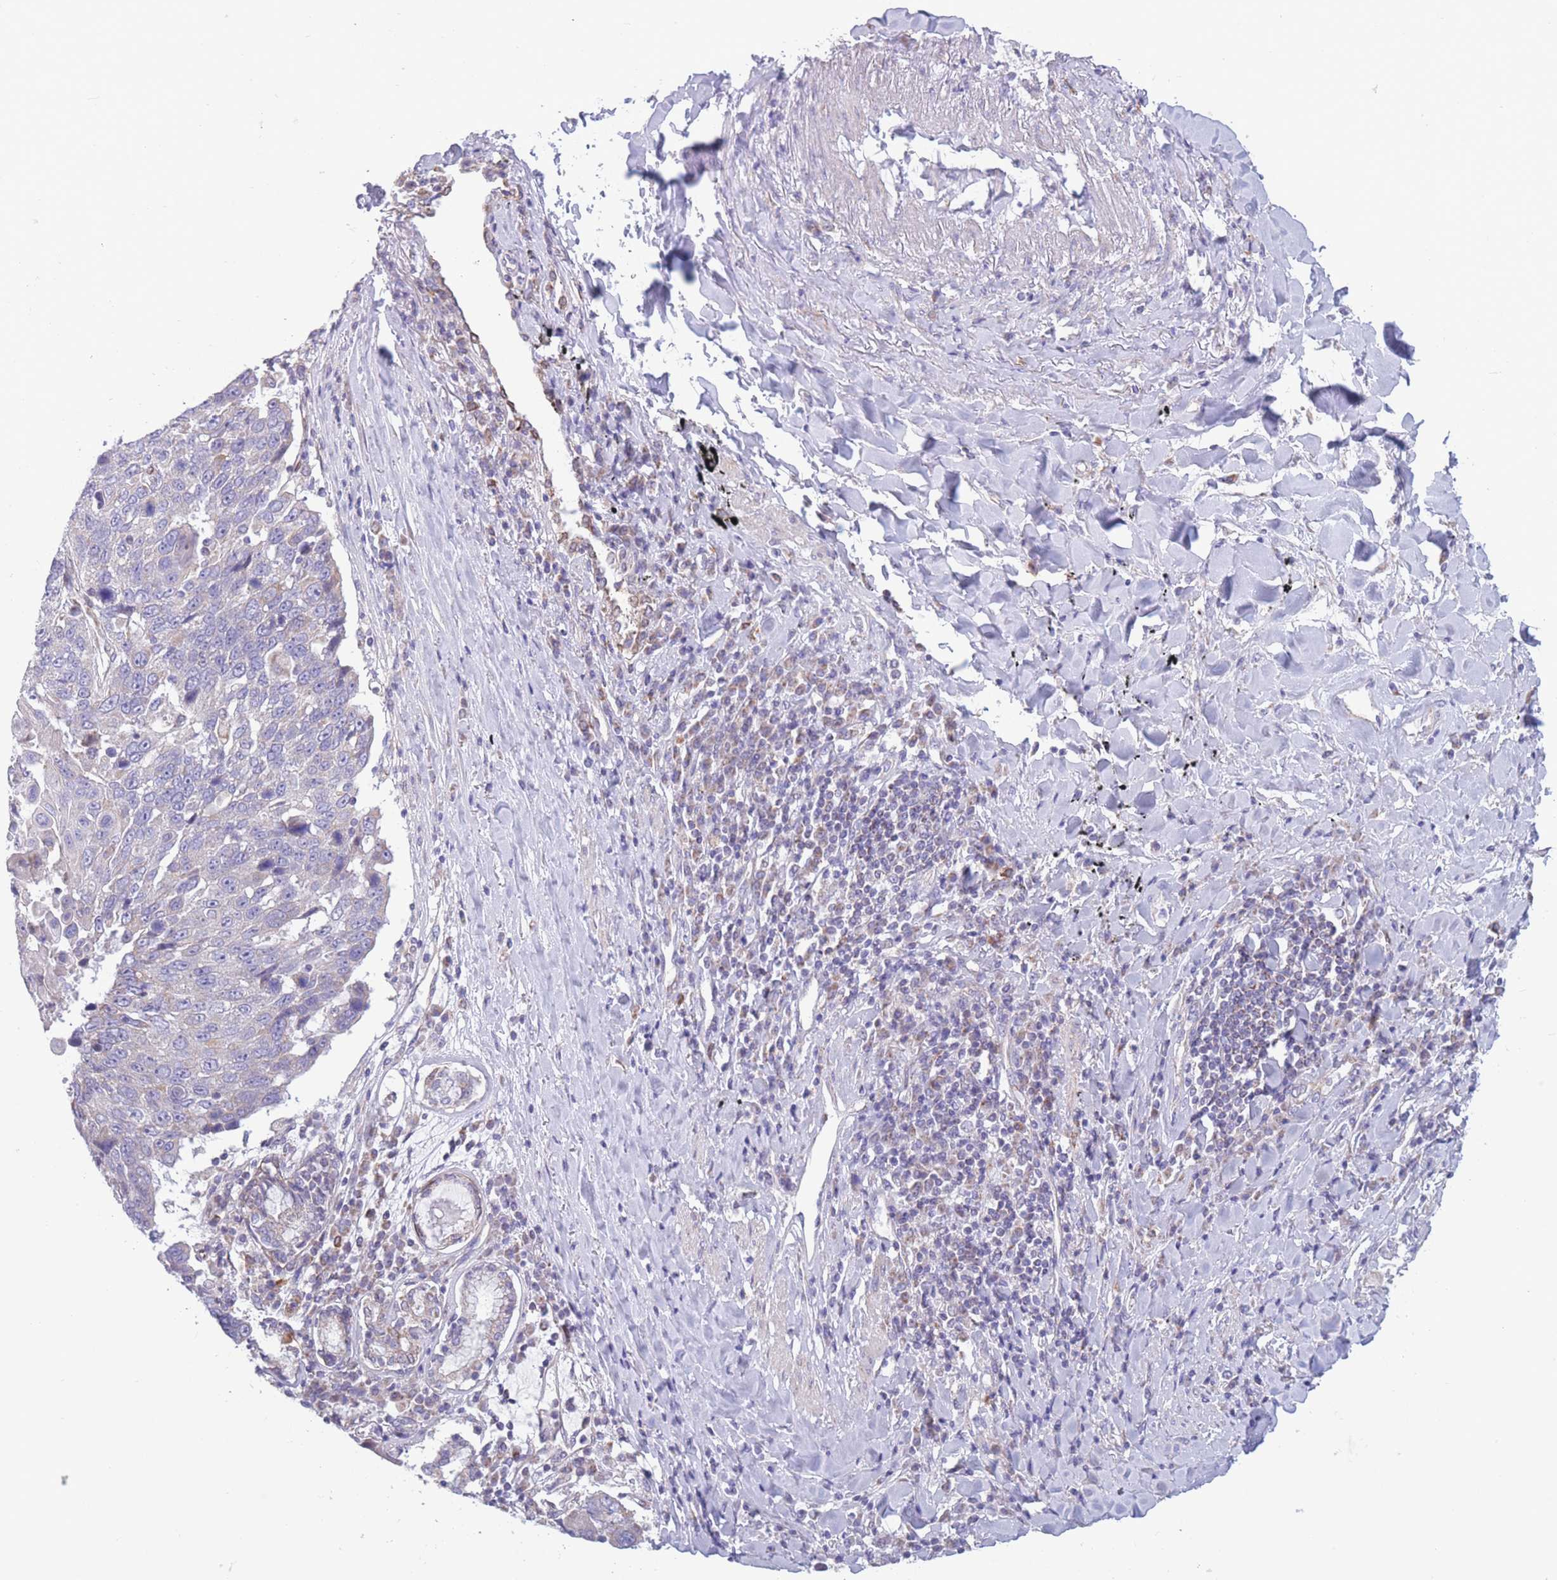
{"staining": {"intensity": "negative", "quantity": "none", "location": "none"}, "tissue": "lung cancer", "cell_type": "Tumor cells", "image_type": "cancer", "snomed": [{"axis": "morphology", "description": "Squamous cell carcinoma, NOS"}, {"axis": "topography", "description": "Lung"}], "caption": "High magnification brightfield microscopy of lung cancer (squamous cell carcinoma) stained with DAB (brown) and counterstained with hematoxylin (blue): tumor cells show no significant positivity.", "gene": "PDHA1", "patient": {"sex": "male", "age": 66}}